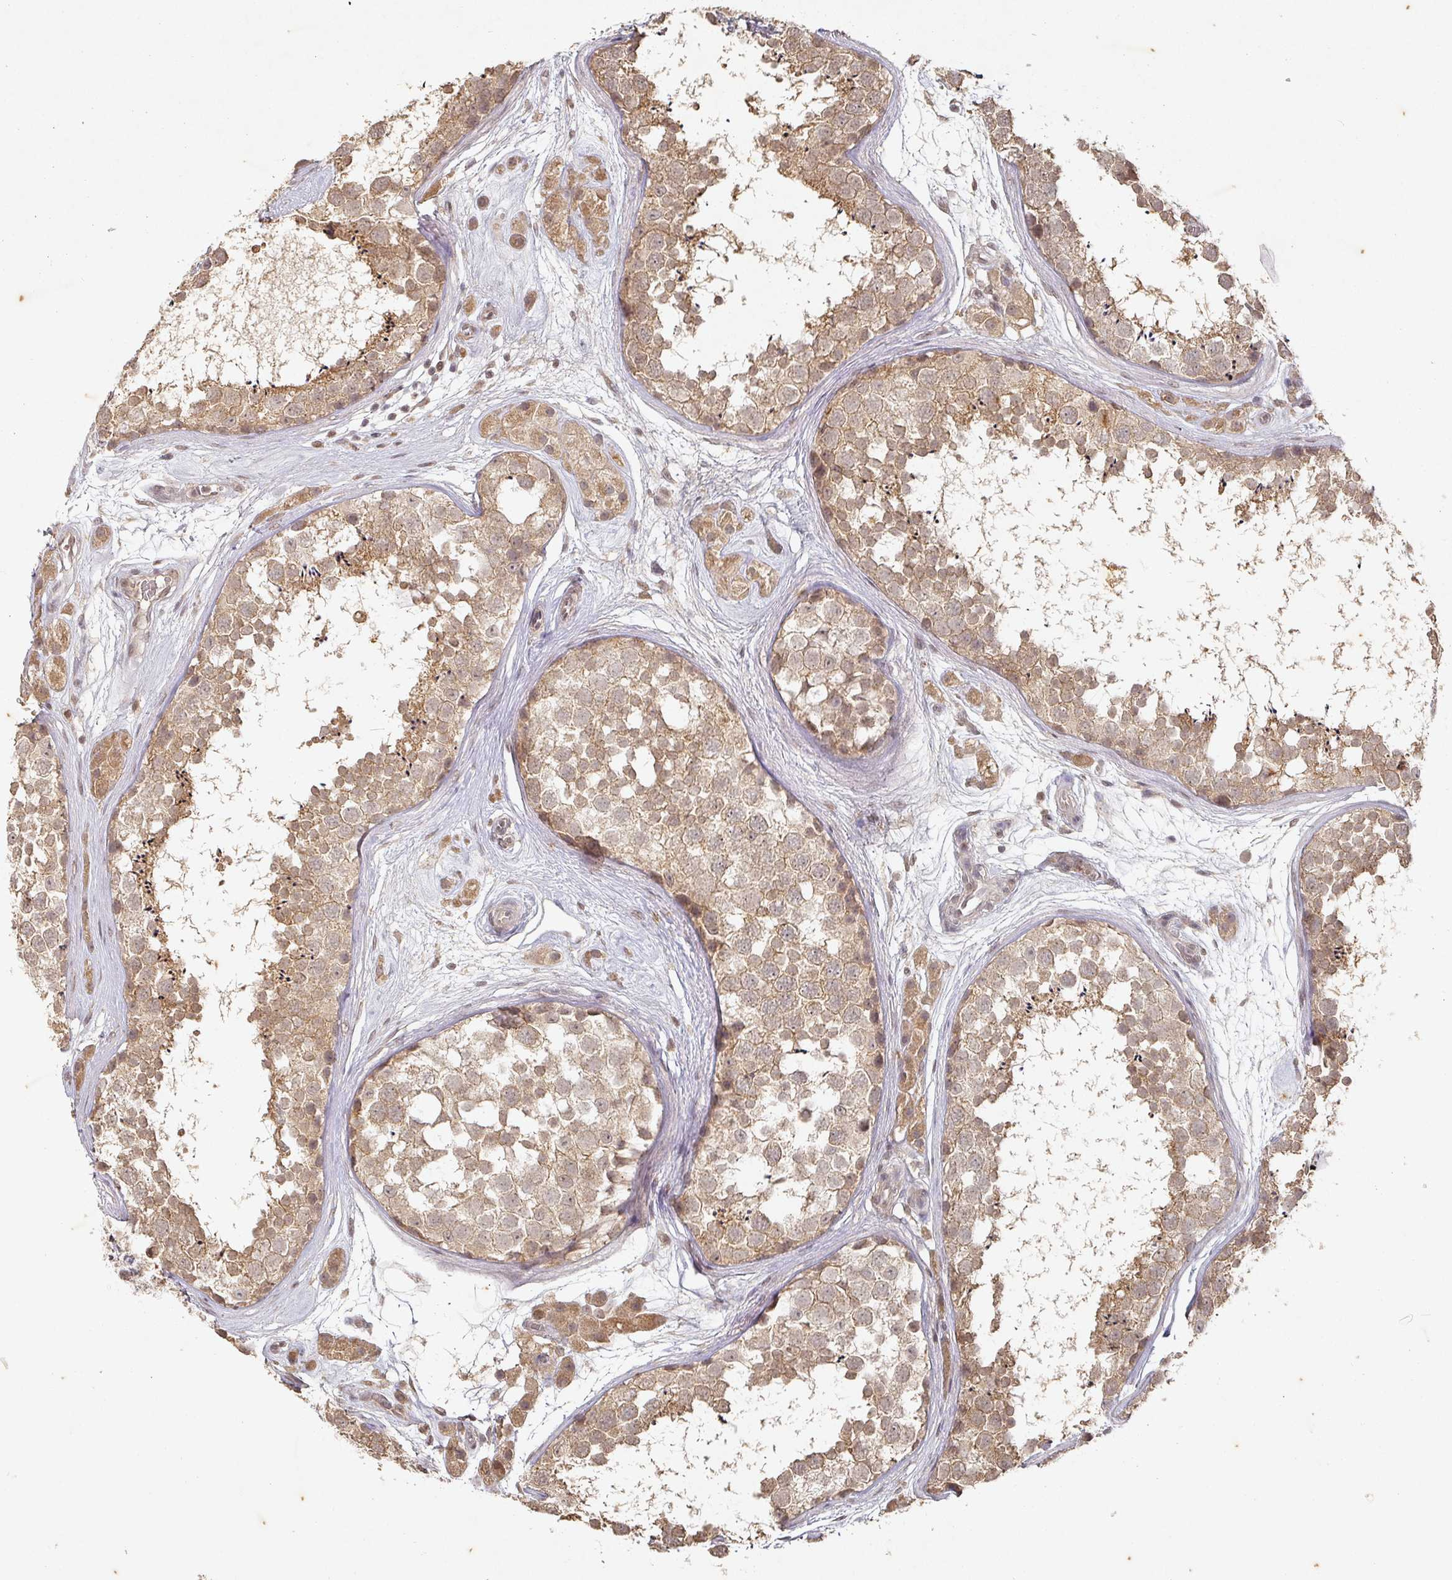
{"staining": {"intensity": "moderate", "quantity": ">75%", "location": "cytoplasmic/membranous"}, "tissue": "testis", "cell_type": "Cells in seminiferous ducts", "image_type": "normal", "snomed": [{"axis": "morphology", "description": "Normal tissue, NOS"}, {"axis": "topography", "description": "Testis"}], "caption": "The image exhibits staining of benign testis, revealing moderate cytoplasmic/membranous protein positivity (brown color) within cells in seminiferous ducts. (Stains: DAB (3,3'-diaminobenzidine) in brown, nuclei in blue, Microscopy: brightfield microscopy at high magnification).", "gene": "CAPN5", "patient": {"sex": "male", "age": 56}}